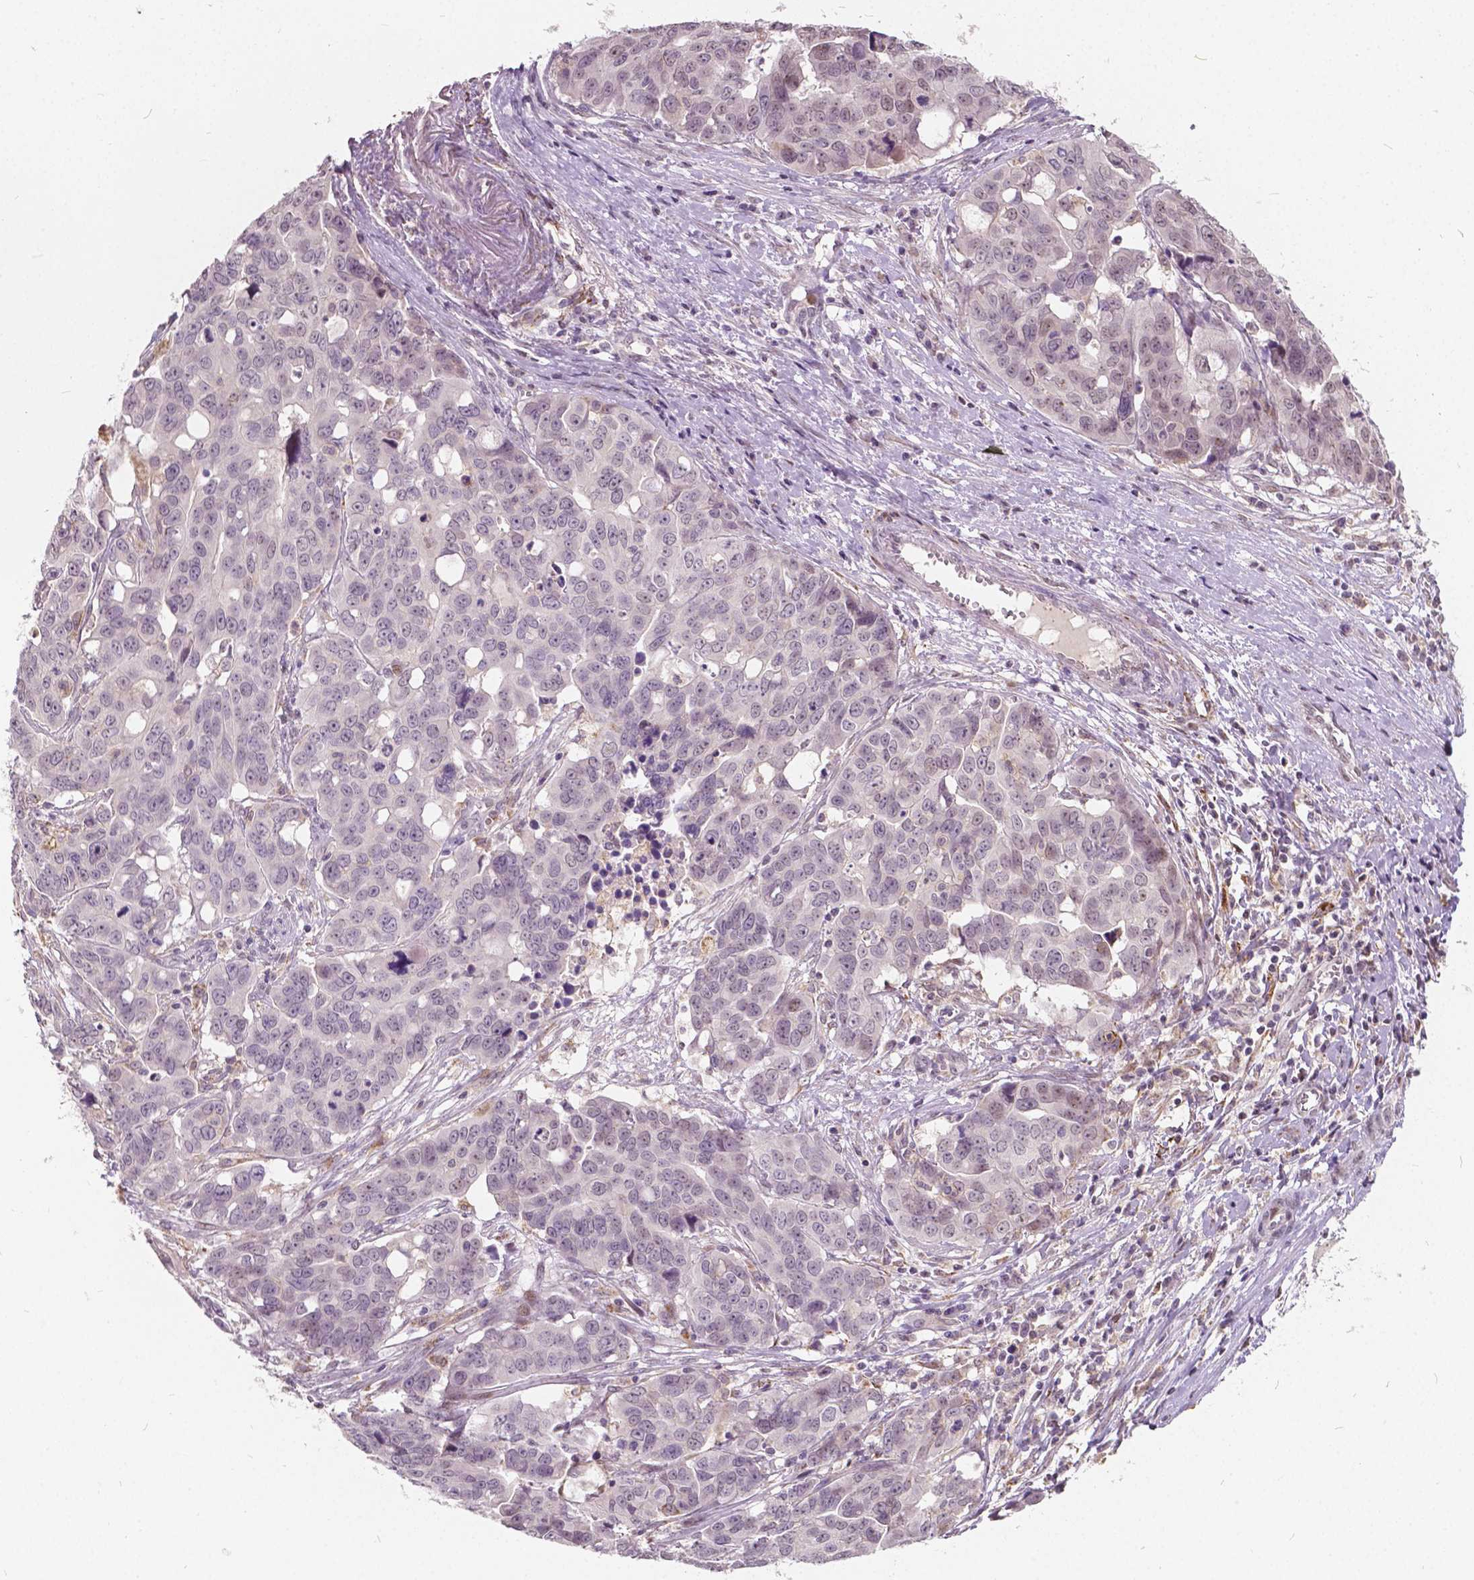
{"staining": {"intensity": "negative", "quantity": "none", "location": "none"}, "tissue": "ovarian cancer", "cell_type": "Tumor cells", "image_type": "cancer", "snomed": [{"axis": "morphology", "description": "Carcinoma, endometroid"}, {"axis": "topography", "description": "Ovary"}], "caption": "Tumor cells show no significant protein expression in ovarian cancer (endometroid carcinoma).", "gene": "DLX6", "patient": {"sex": "female", "age": 78}}